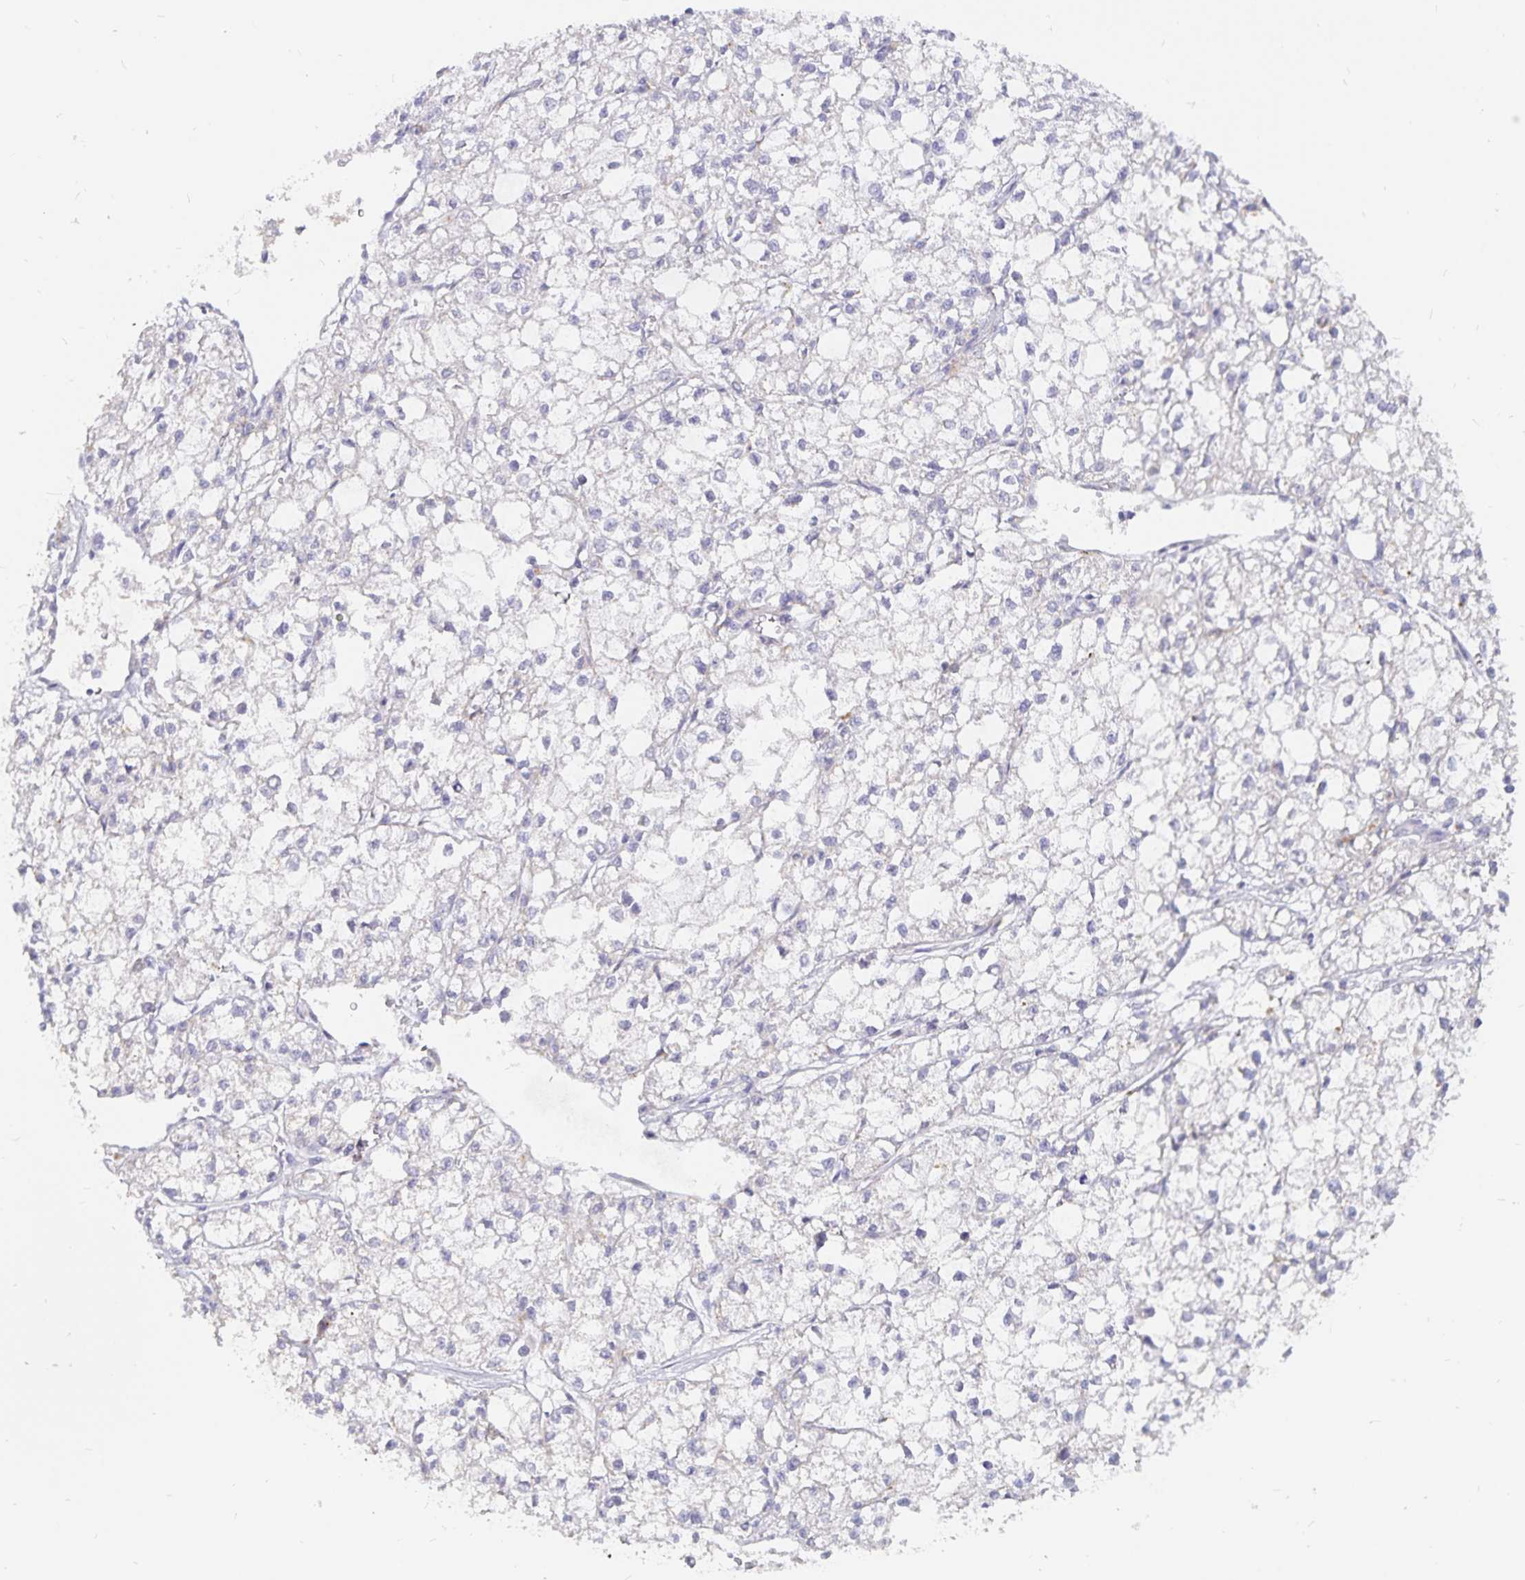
{"staining": {"intensity": "negative", "quantity": "none", "location": "none"}, "tissue": "liver cancer", "cell_type": "Tumor cells", "image_type": "cancer", "snomed": [{"axis": "morphology", "description": "Carcinoma, Hepatocellular, NOS"}, {"axis": "topography", "description": "Liver"}], "caption": "Human liver hepatocellular carcinoma stained for a protein using immunohistochemistry demonstrates no expression in tumor cells.", "gene": "PKHD1", "patient": {"sex": "female", "age": 43}}